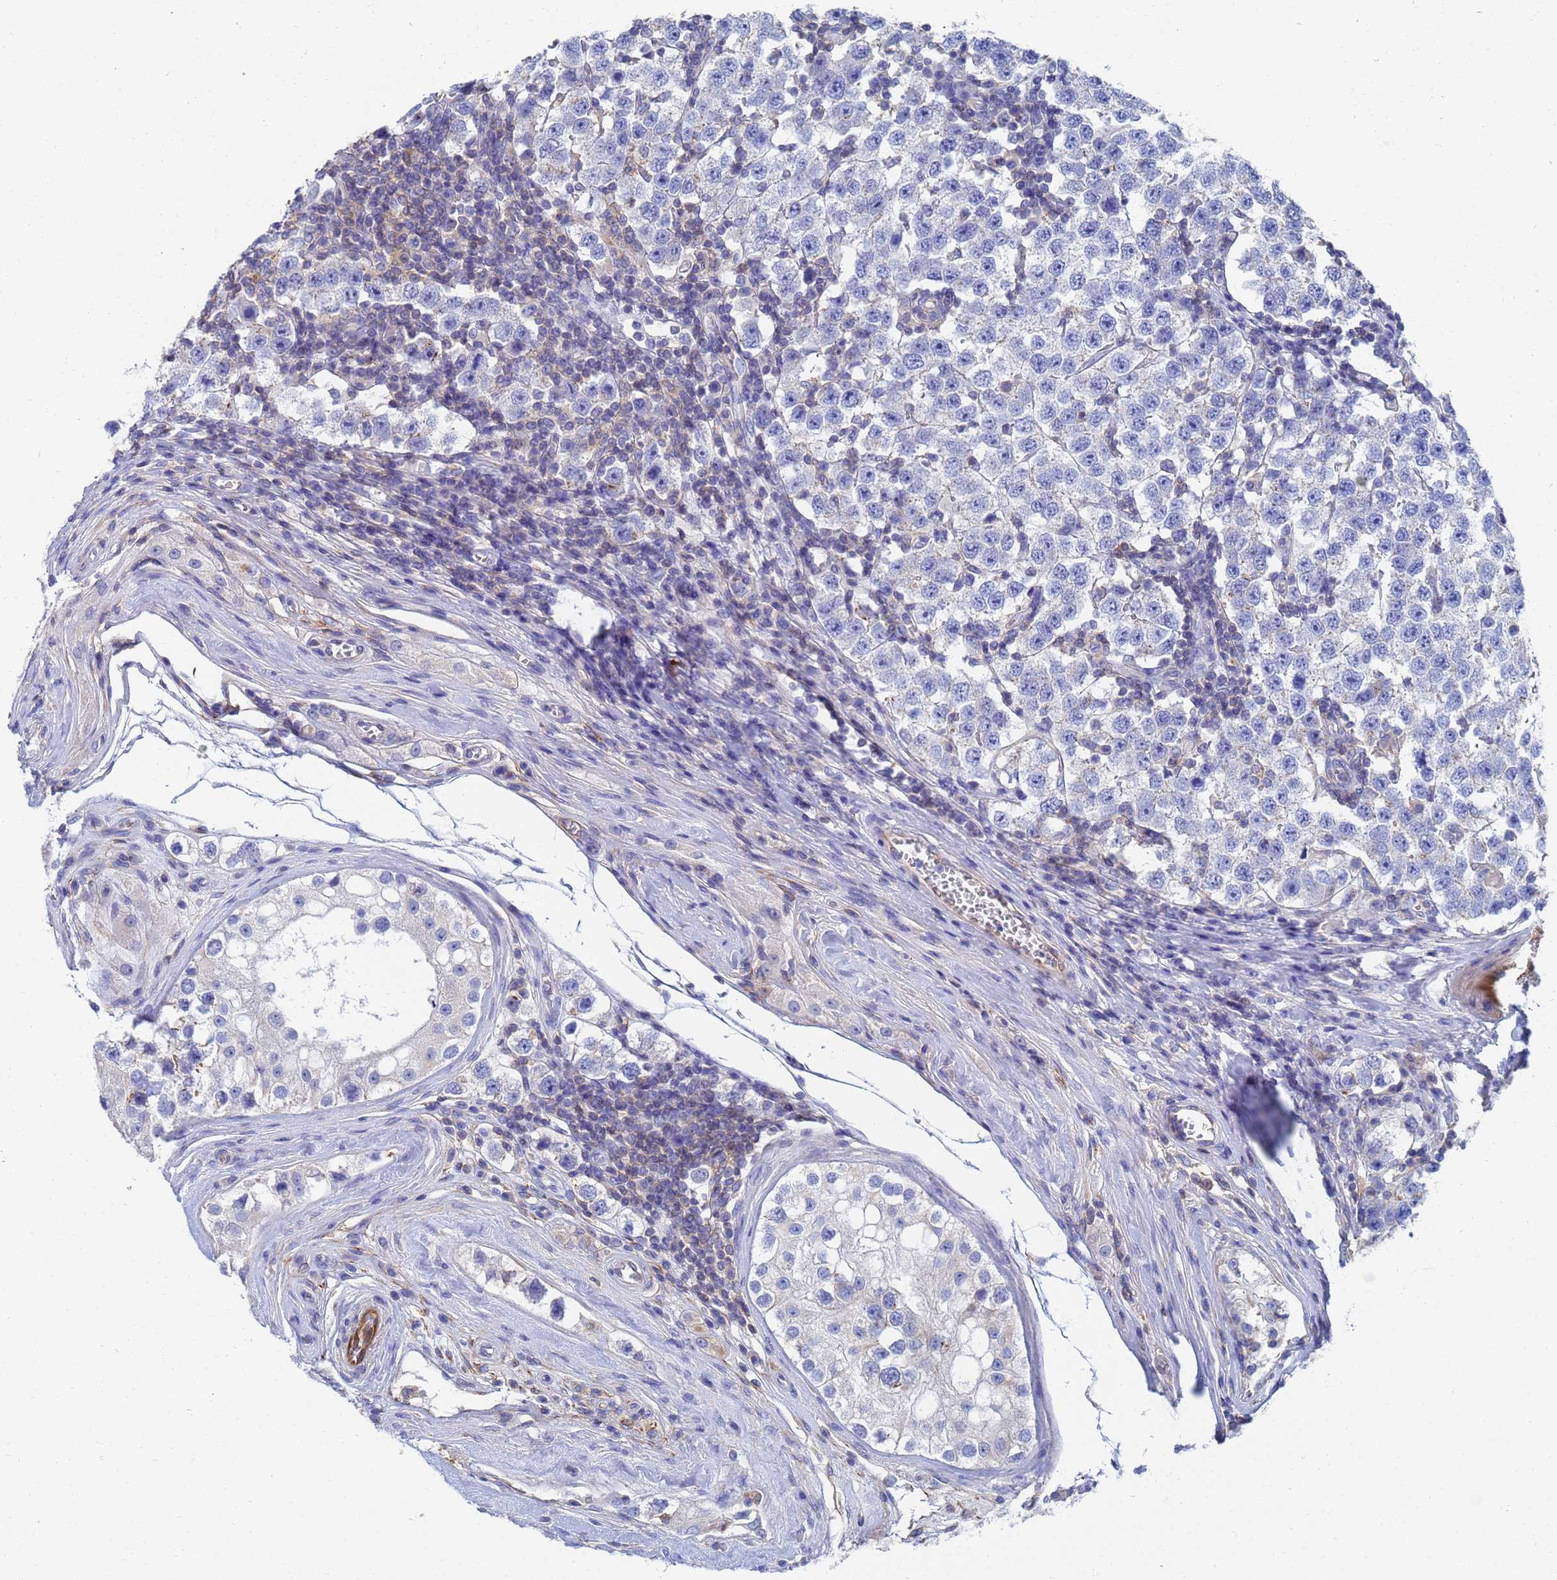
{"staining": {"intensity": "negative", "quantity": "none", "location": "none"}, "tissue": "testis cancer", "cell_type": "Tumor cells", "image_type": "cancer", "snomed": [{"axis": "morphology", "description": "Seminoma, NOS"}, {"axis": "topography", "description": "Testis"}], "caption": "IHC micrograph of neoplastic tissue: human testis cancer stained with DAB reveals no significant protein staining in tumor cells.", "gene": "GCHFR", "patient": {"sex": "male", "age": 34}}